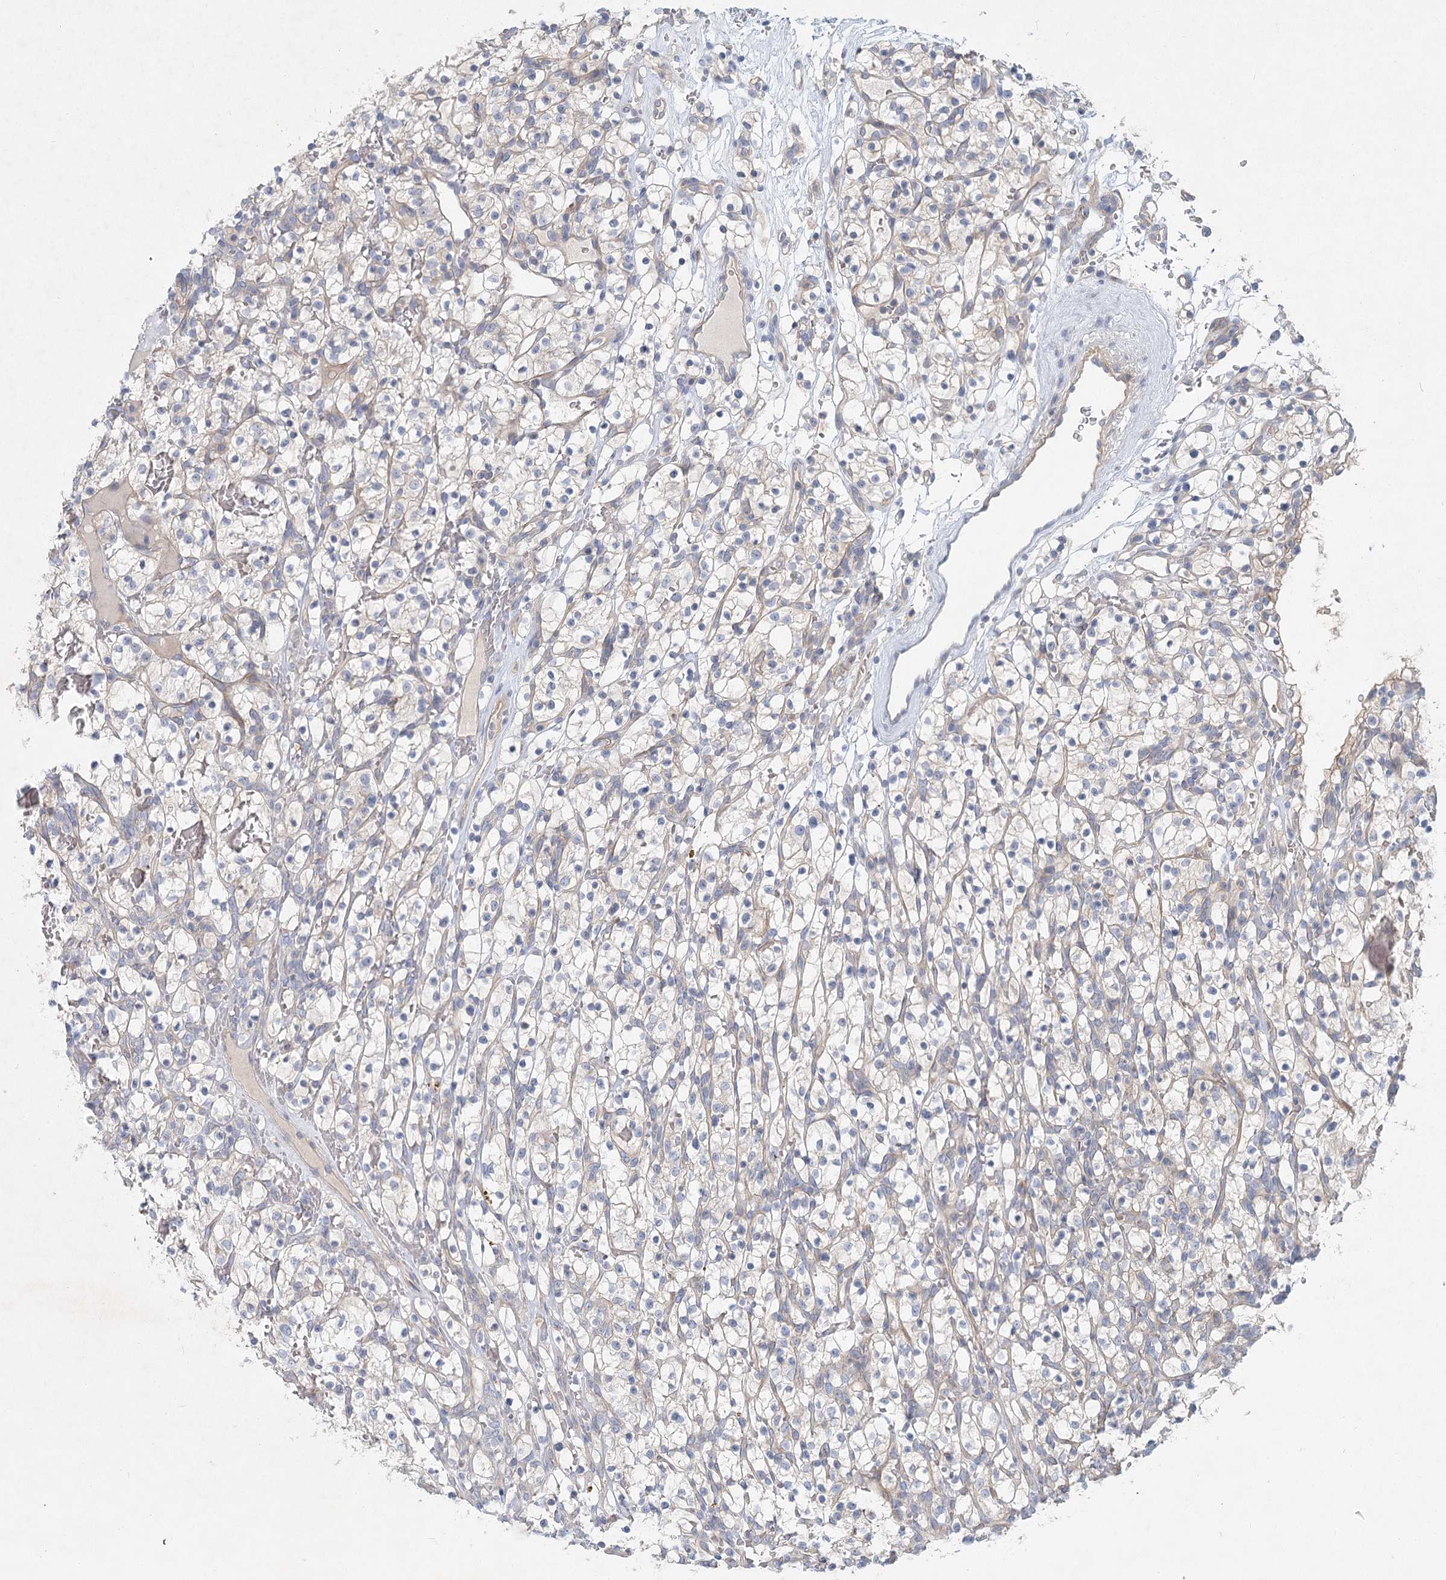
{"staining": {"intensity": "negative", "quantity": "none", "location": "none"}, "tissue": "renal cancer", "cell_type": "Tumor cells", "image_type": "cancer", "snomed": [{"axis": "morphology", "description": "Adenocarcinoma, NOS"}, {"axis": "topography", "description": "Kidney"}], "caption": "This is an IHC photomicrograph of renal cancer. There is no expression in tumor cells.", "gene": "DNMBP", "patient": {"sex": "female", "age": 57}}